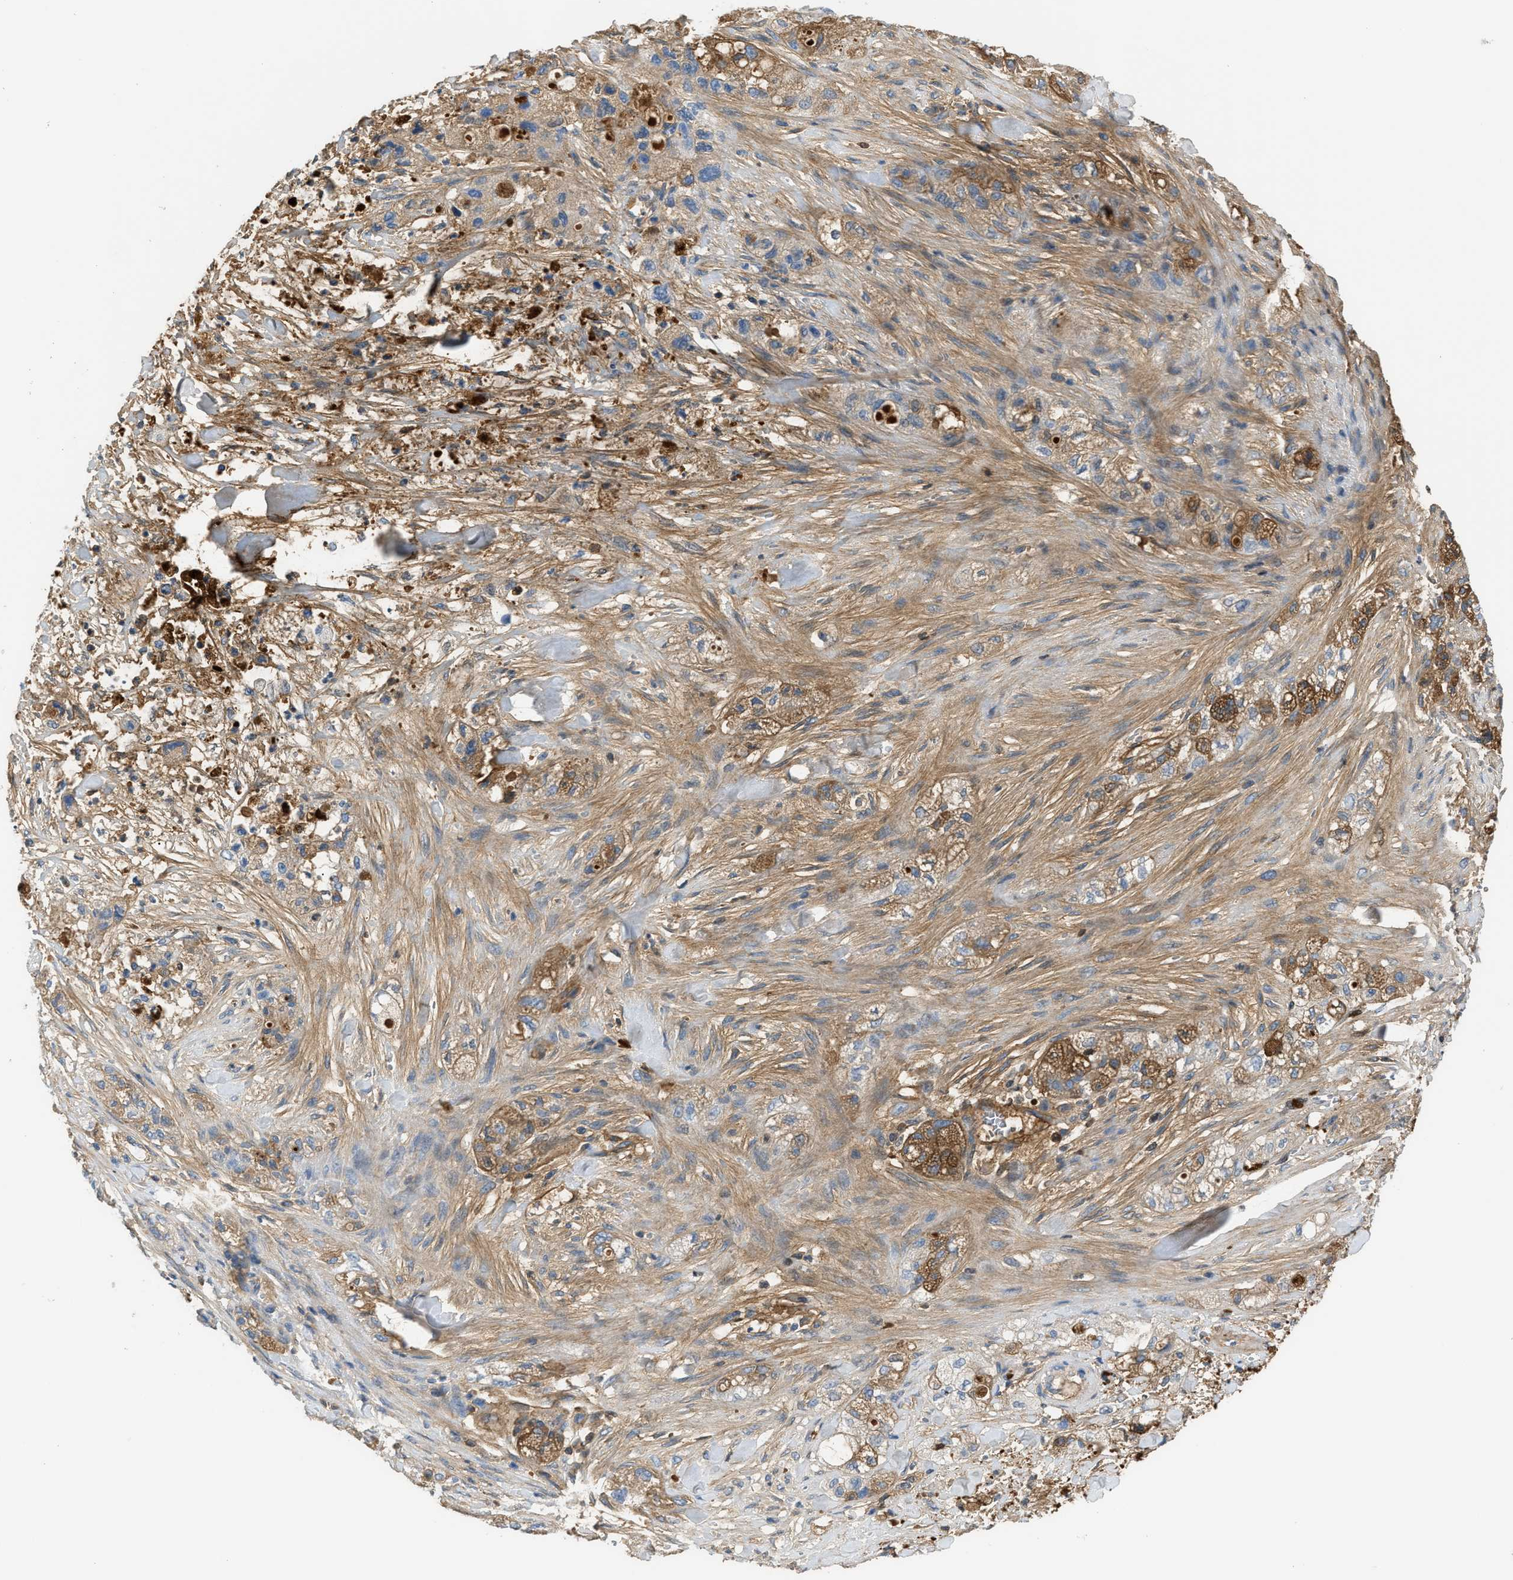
{"staining": {"intensity": "moderate", "quantity": ">75%", "location": "cytoplasmic/membranous"}, "tissue": "pancreatic cancer", "cell_type": "Tumor cells", "image_type": "cancer", "snomed": [{"axis": "morphology", "description": "Adenocarcinoma, NOS"}, {"axis": "topography", "description": "Pancreas"}], "caption": "Brown immunohistochemical staining in human pancreatic cancer exhibits moderate cytoplasmic/membranous expression in approximately >75% of tumor cells. The staining was performed using DAB (3,3'-diaminobenzidine), with brown indicating positive protein expression. Nuclei are stained blue with hematoxylin.", "gene": "CFI", "patient": {"sex": "female", "age": 78}}